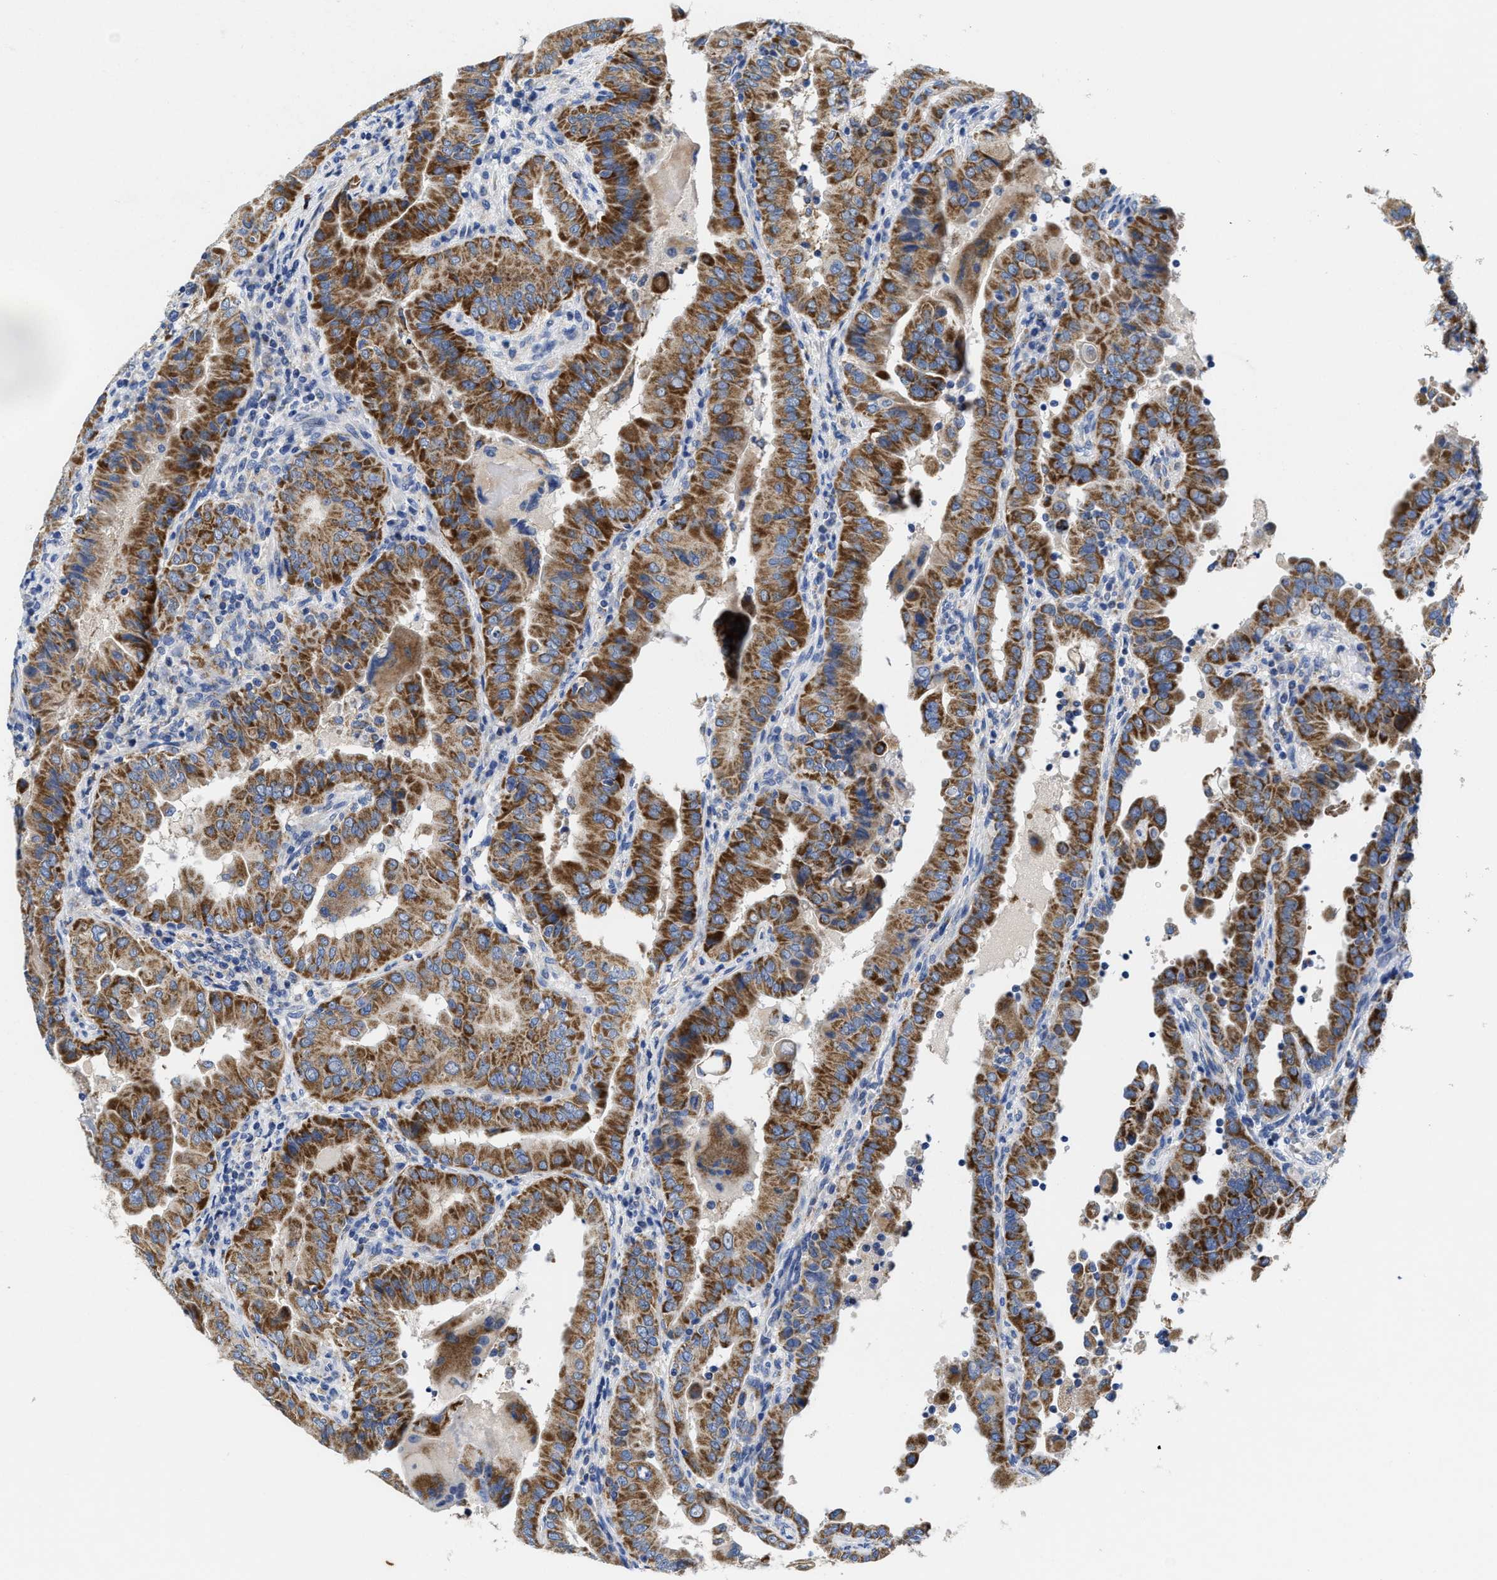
{"staining": {"intensity": "strong", "quantity": ">75%", "location": "cytoplasmic/membranous"}, "tissue": "thyroid cancer", "cell_type": "Tumor cells", "image_type": "cancer", "snomed": [{"axis": "morphology", "description": "Papillary adenocarcinoma, NOS"}, {"axis": "topography", "description": "Thyroid gland"}], "caption": "Immunohistochemistry (IHC) staining of thyroid cancer, which reveals high levels of strong cytoplasmic/membranous positivity in approximately >75% of tumor cells indicating strong cytoplasmic/membranous protein expression. The staining was performed using DAB (3,3'-diaminobenzidine) (brown) for protein detection and nuclei were counterstained in hematoxylin (blue).", "gene": "TBRG4", "patient": {"sex": "male", "age": 33}}